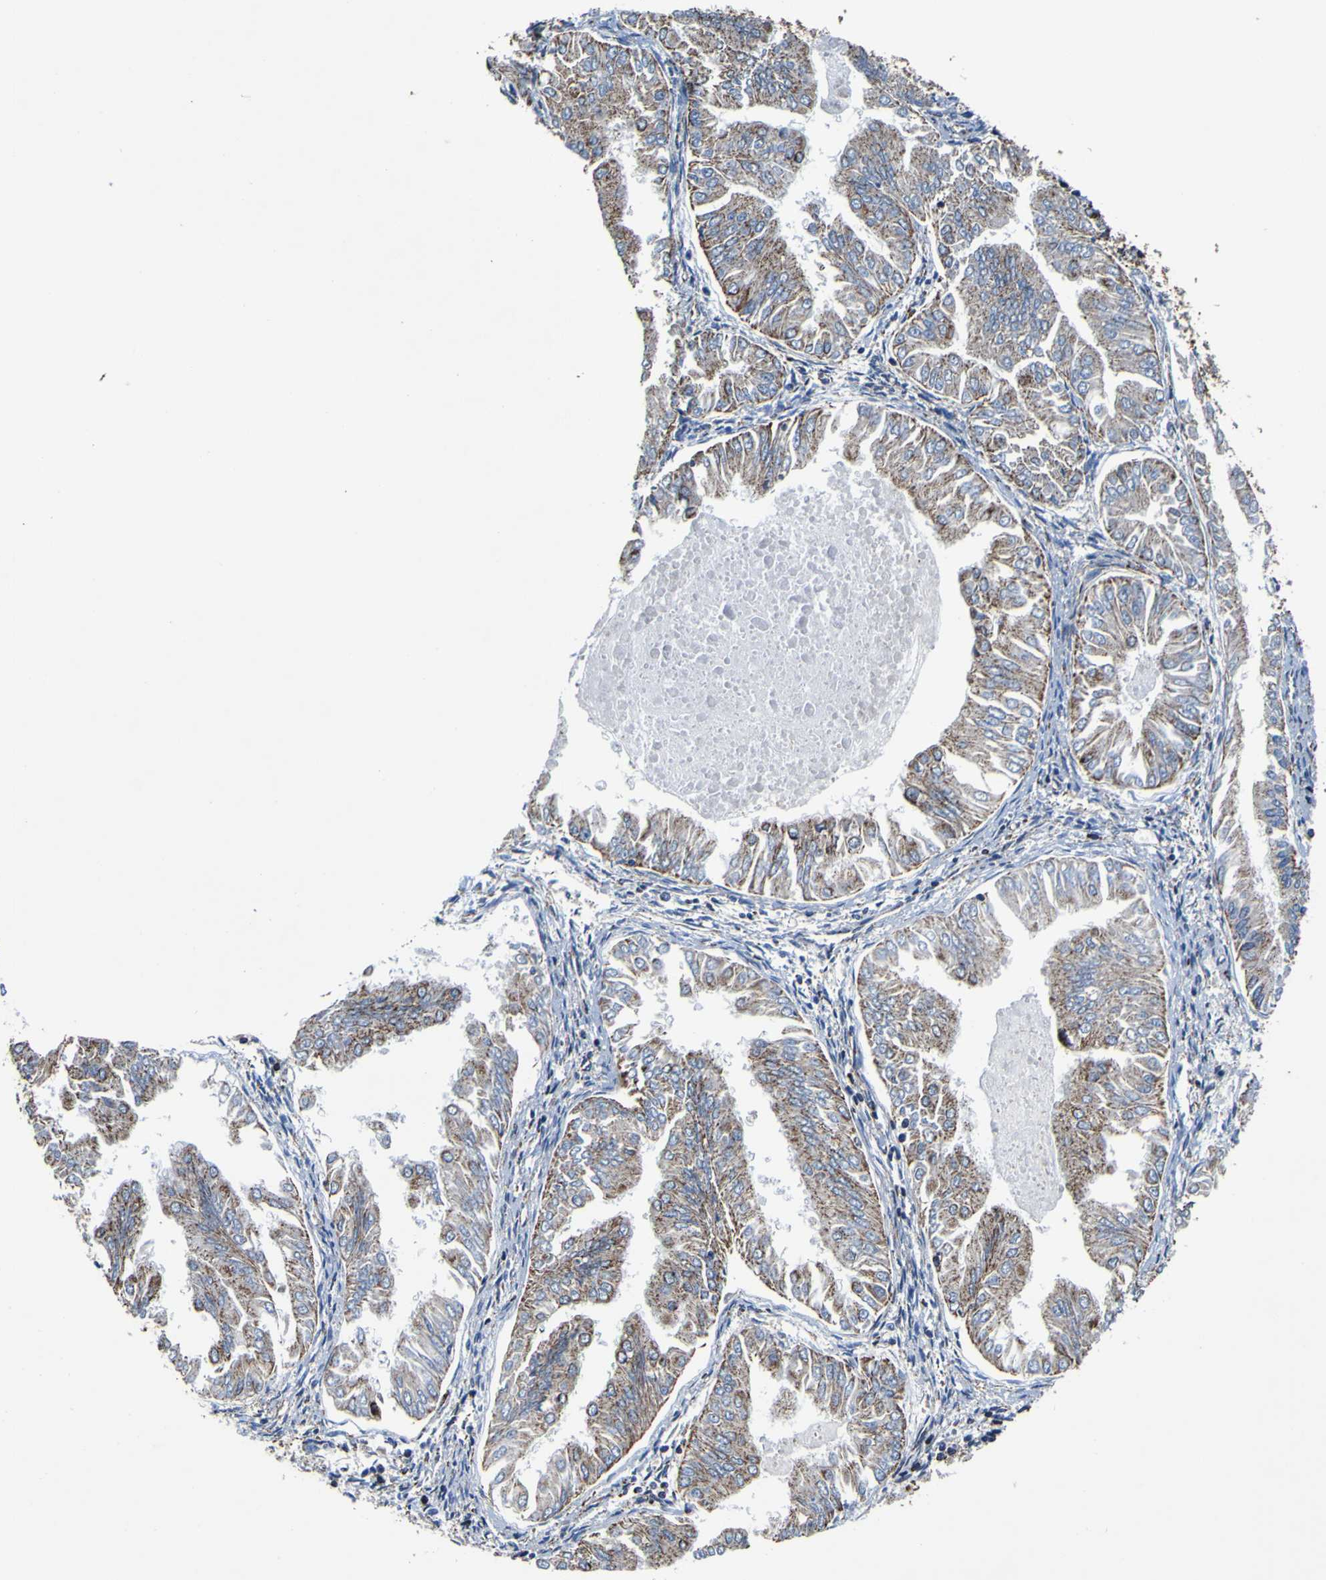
{"staining": {"intensity": "moderate", "quantity": ">75%", "location": "cytoplasmic/membranous"}, "tissue": "endometrial cancer", "cell_type": "Tumor cells", "image_type": "cancer", "snomed": [{"axis": "morphology", "description": "Adenocarcinoma, NOS"}, {"axis": "topography", "description": "Endometrium"}], "caption": "Moderate cytoplasmic/membranous expression for a protein is present in about >75% of tumor cells of endometrial cancer (adenocarcinoma) using immunohistochemistry (IHC).", "gene": "PTRH2", "patient": {"sex": "female", "age": 53}}